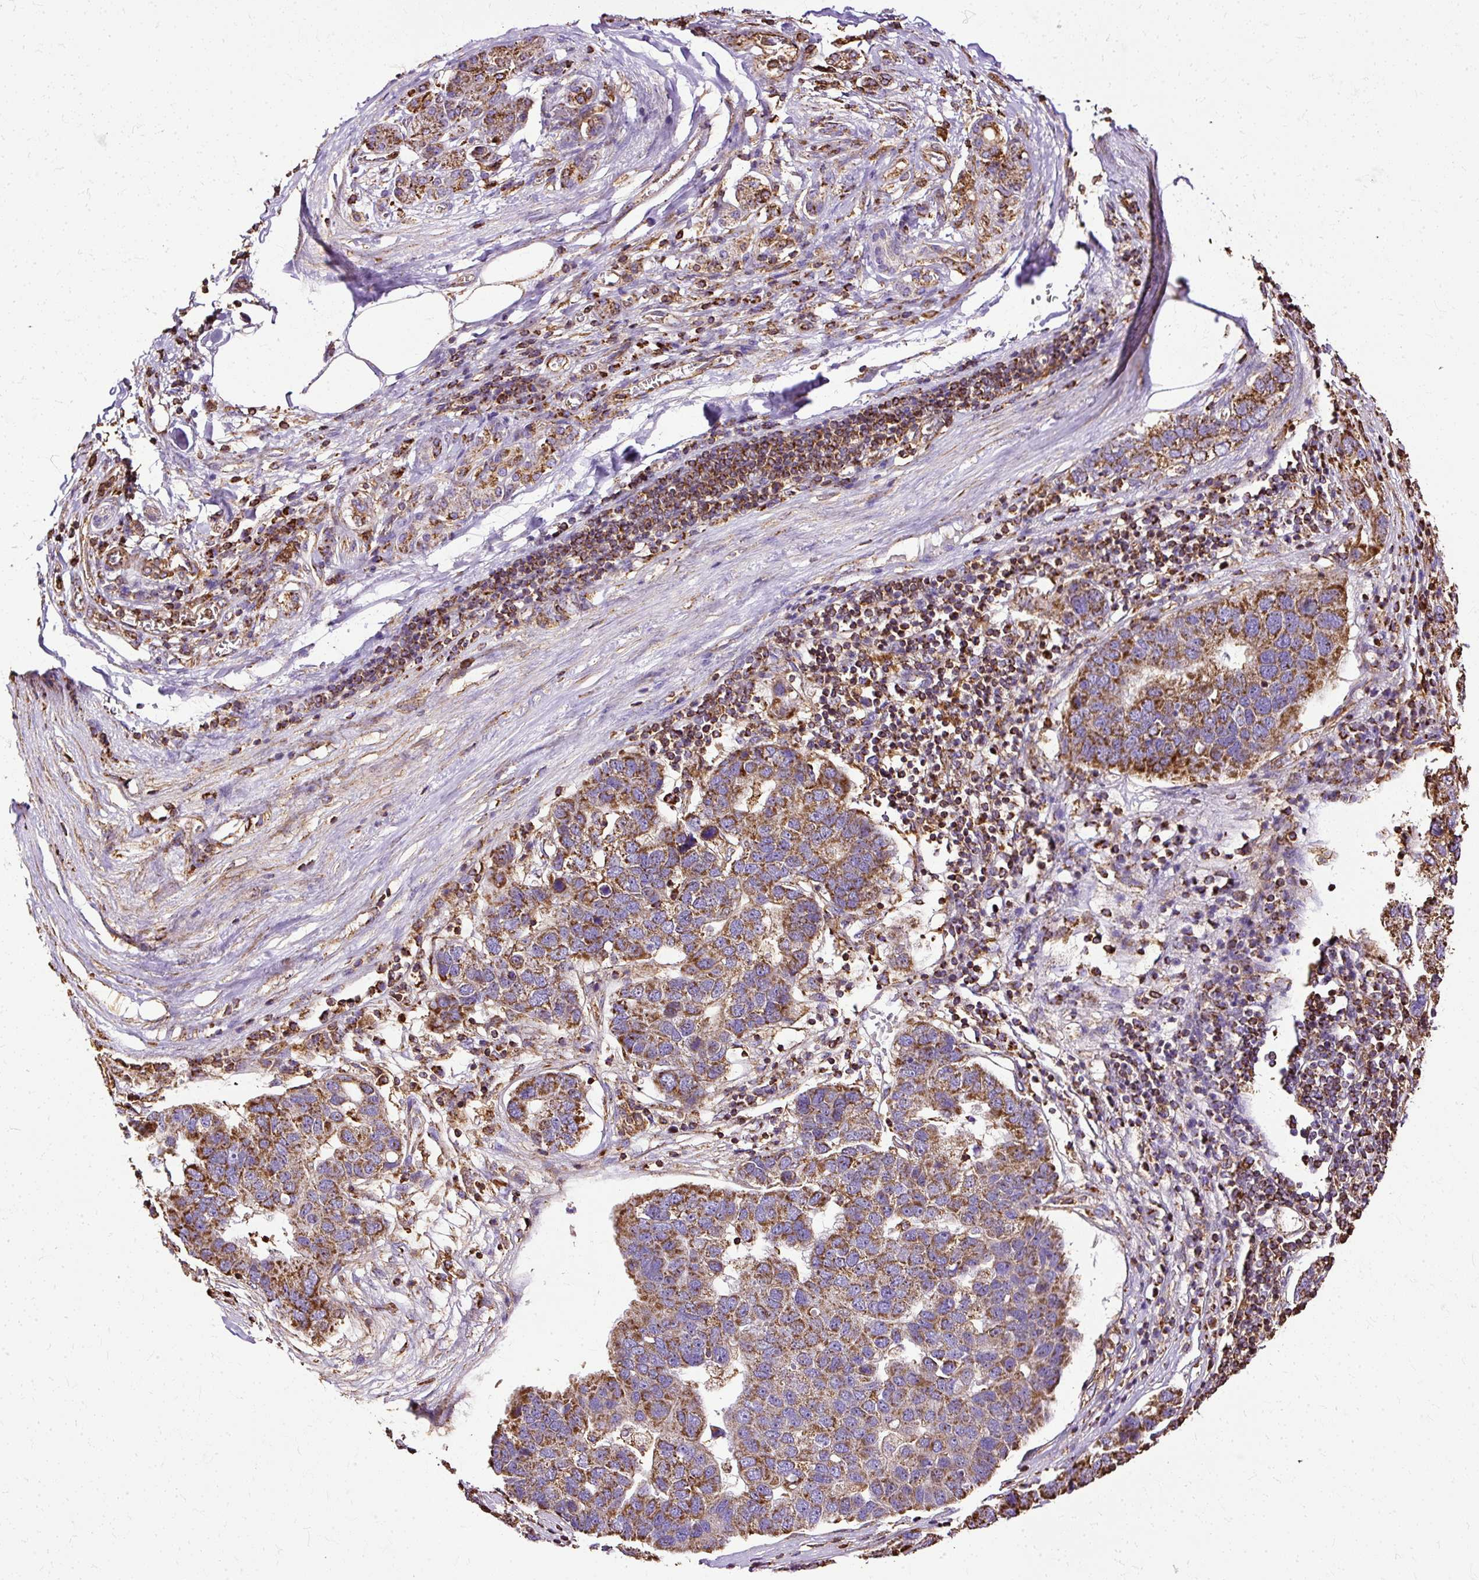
{"staining": {"intensity": "strong", "quantity": ">75%", "location": "cytoplasmic/membranous"}, "tissue": "pancreatic cancer", "cell_type": "Tumor cells", "image_type": "cancer", "snomed": [{"axis": "morphology", "description": "Adenocarcinoma, NOS"}, {"axis": "topography", "description": "Pancreas"}], "caption": "About >75% of tumor cells in human pancreatic adenocarcinoma exhibit strong cytoplasmic/membranous protein expression as visualized by brown immunohistochemical staining.", "gene": "KLHL11", "patient": {"sex": "female", "age": 61}}